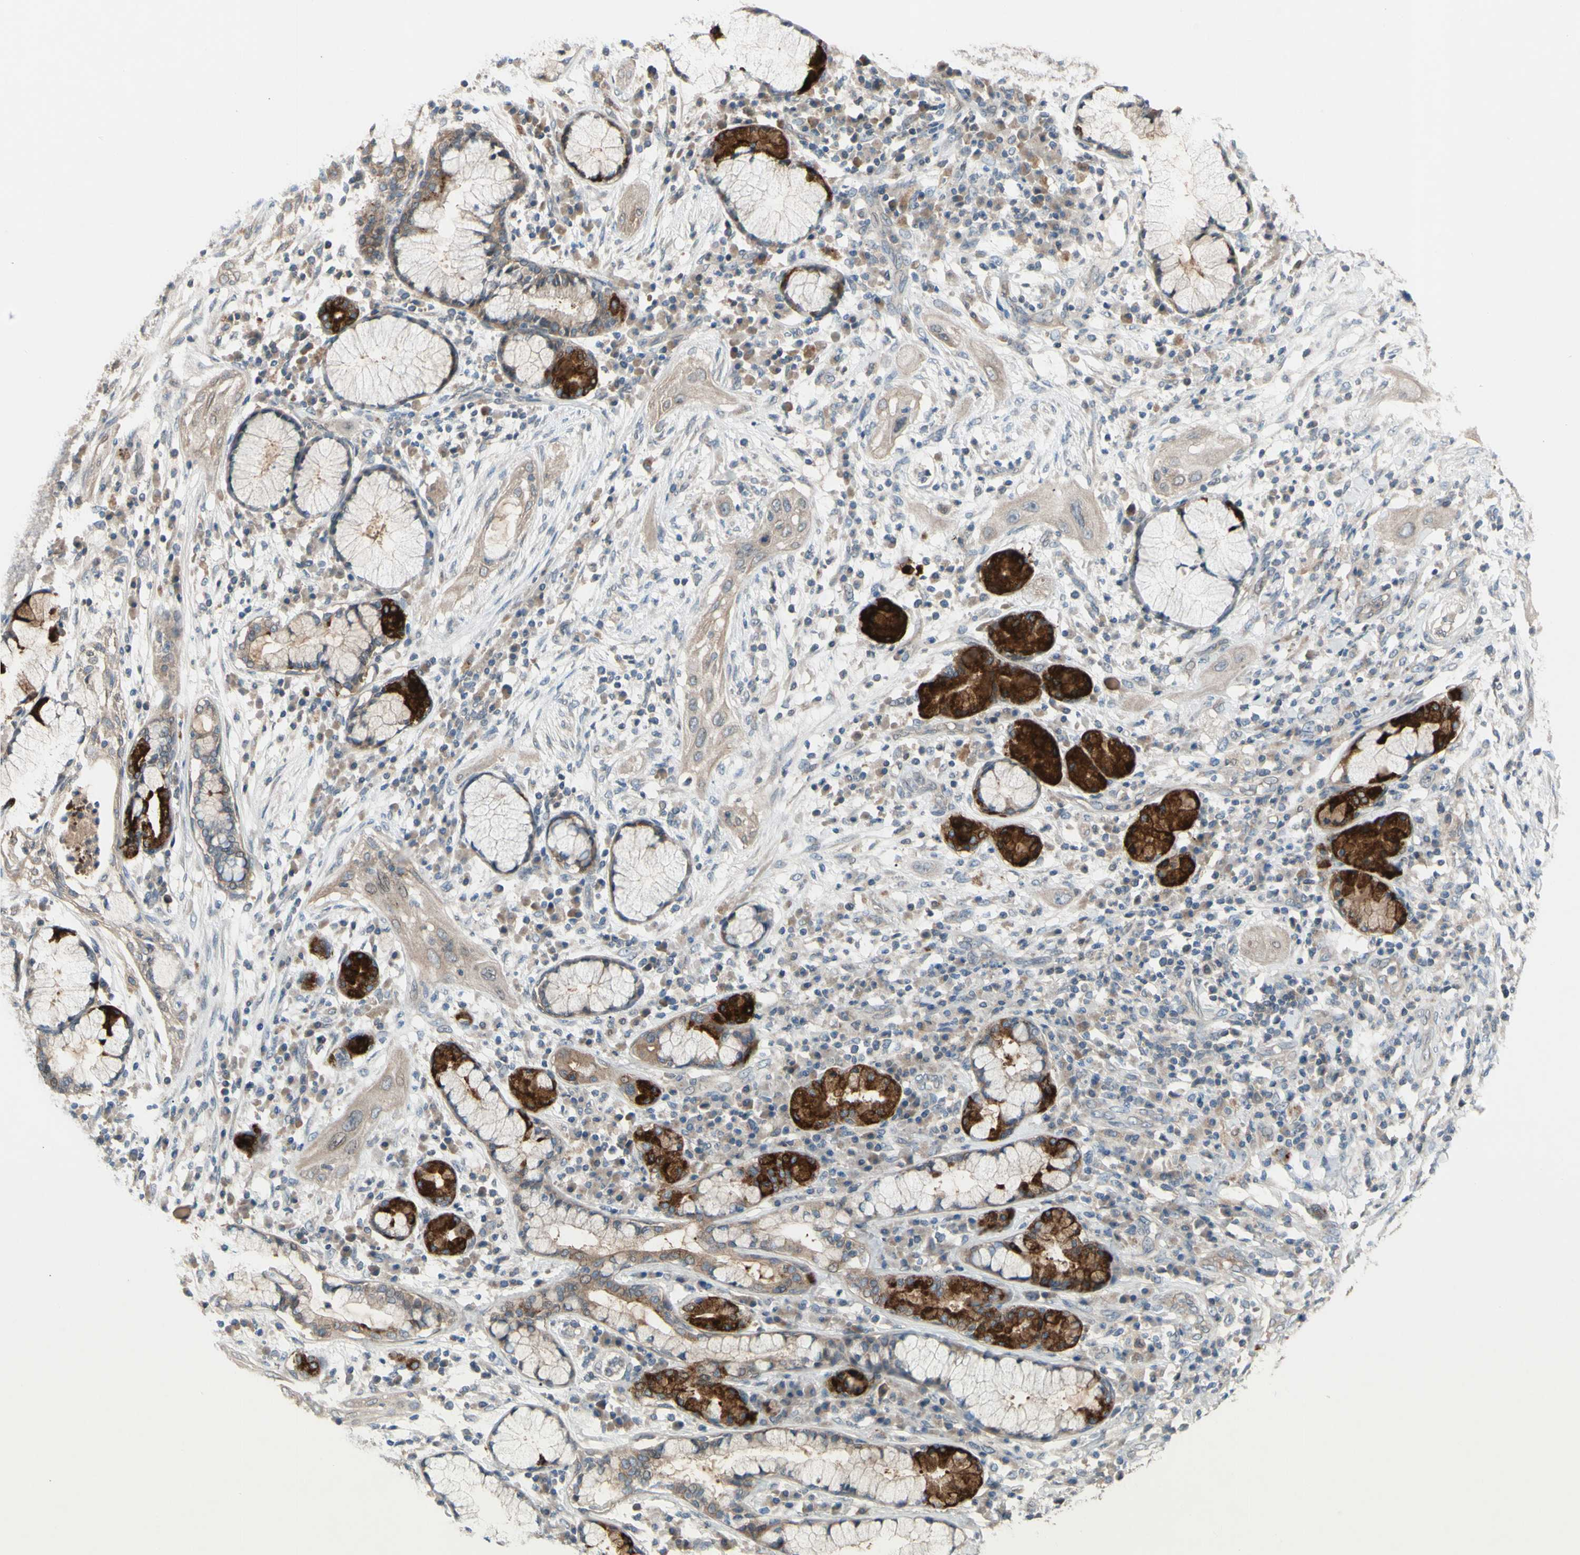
{"staining": {"intensity": "weak", "quantity": ">75%", "location": "cytoplasmic/membranous"}, "tissue": "lung cancer", "cell_type": "Tumor cells", "image_type": "cancer", "snomed": [{"axis": "morphology", "description": "Squamous cell carcinoma, NOS"}, {"axis": "topography", "description": "Lung"}], "caption": "A high-resolution image shows IHC staining of squamous cell carcinoma (lung), which reveals weak cytoplasmic/membranous positivity in about >75% of tumor cells.", "gene": "AFP", "patient": {"sex": "female", "age": 47}}